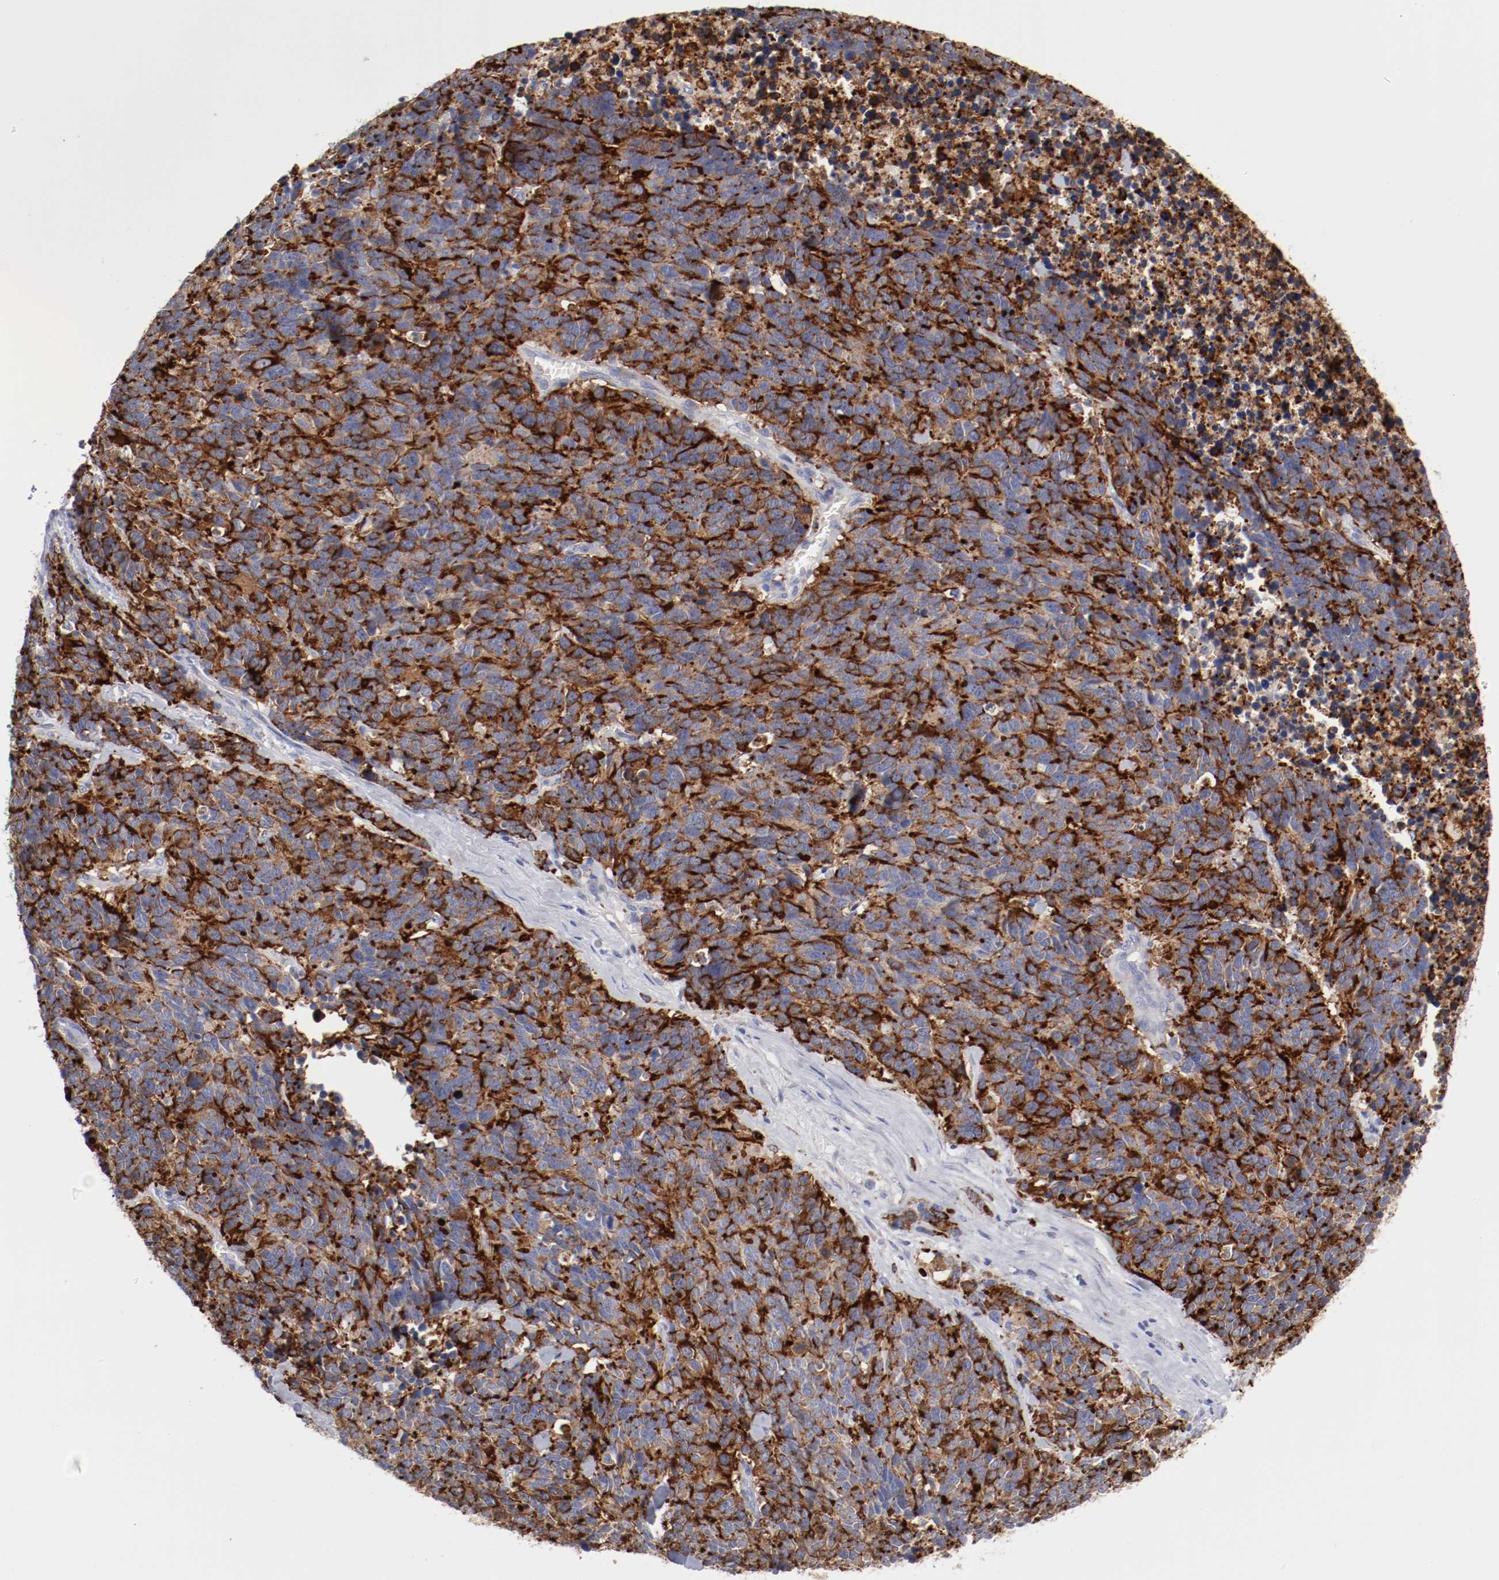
{"staining": {"intensity": "strong", "quantity": ">75%", "location": "cytoplasmic/membranous"}, "tissue": "lung cancer", "cell_type": "Tumor cells", "image_type": "cancer", "snomed": [{"axis": "morphology", "description": "Neoplasm, malignant, NOS"}, {"axis": "topography", "description": "Lung"}], "caption": "There is high levels of strong cytoplasmic/membranous positivity in tumor cells of lung cancer (neoplasm (malignant)), as demonstrated by immunohistochemical staining (brown color).", "gene": "CPE", "patient": {"sex": "female", "age": 58}}